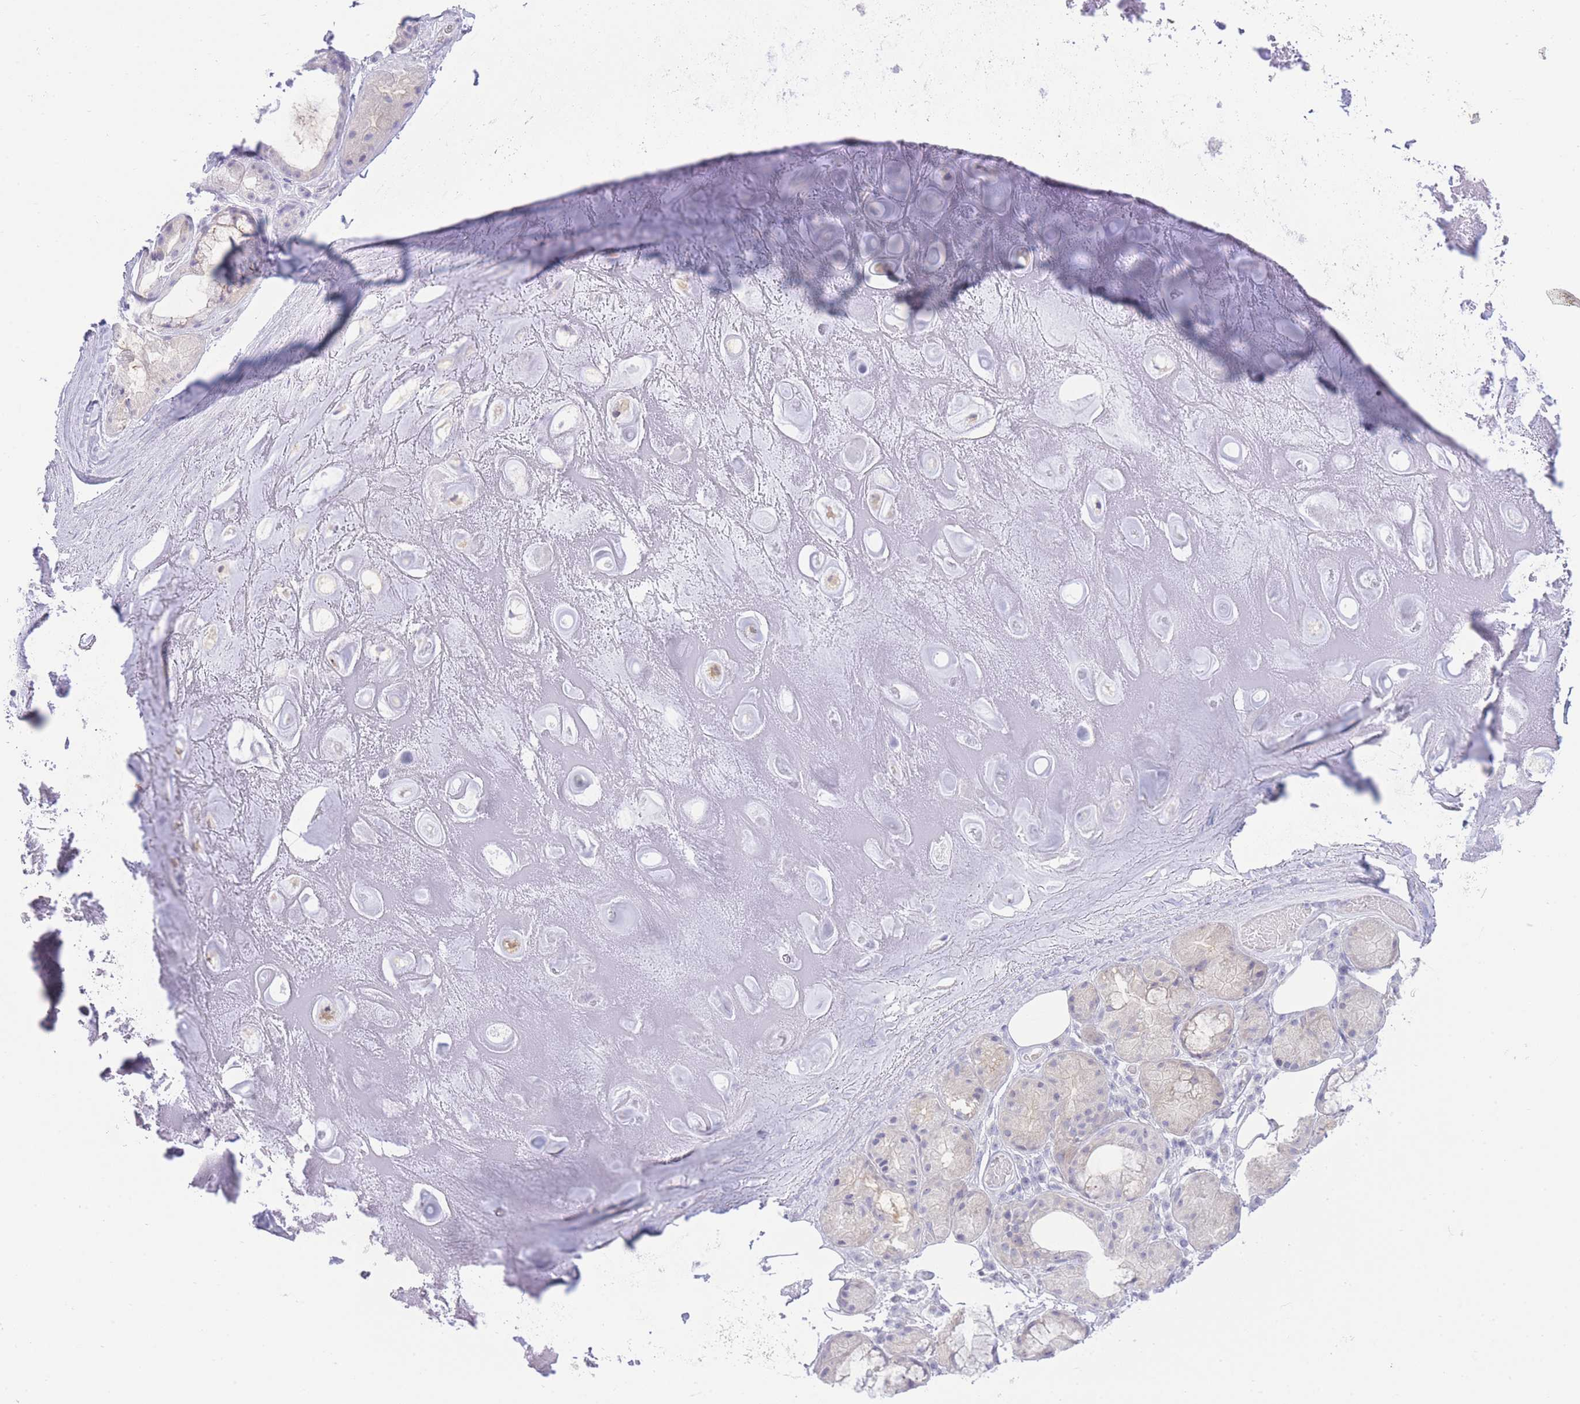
{"staining": {"intensity": "negative", "quantity": "none", "location": "none"}, "tissue": "adipose tissue", "cell_type": "Adipocytes", "image_type": "normal", "snomed": [{"axis": "morphology", "description": "Normal tissue, NOS"}, {"axis": "topography", "description": "Cartilage tissue"}], "caption": "The photomicrograph shows no significant expression in adipocytes of adipose tissue.", "gene": "ZNF212", "patient": {"sex": "male", "age": 81}}